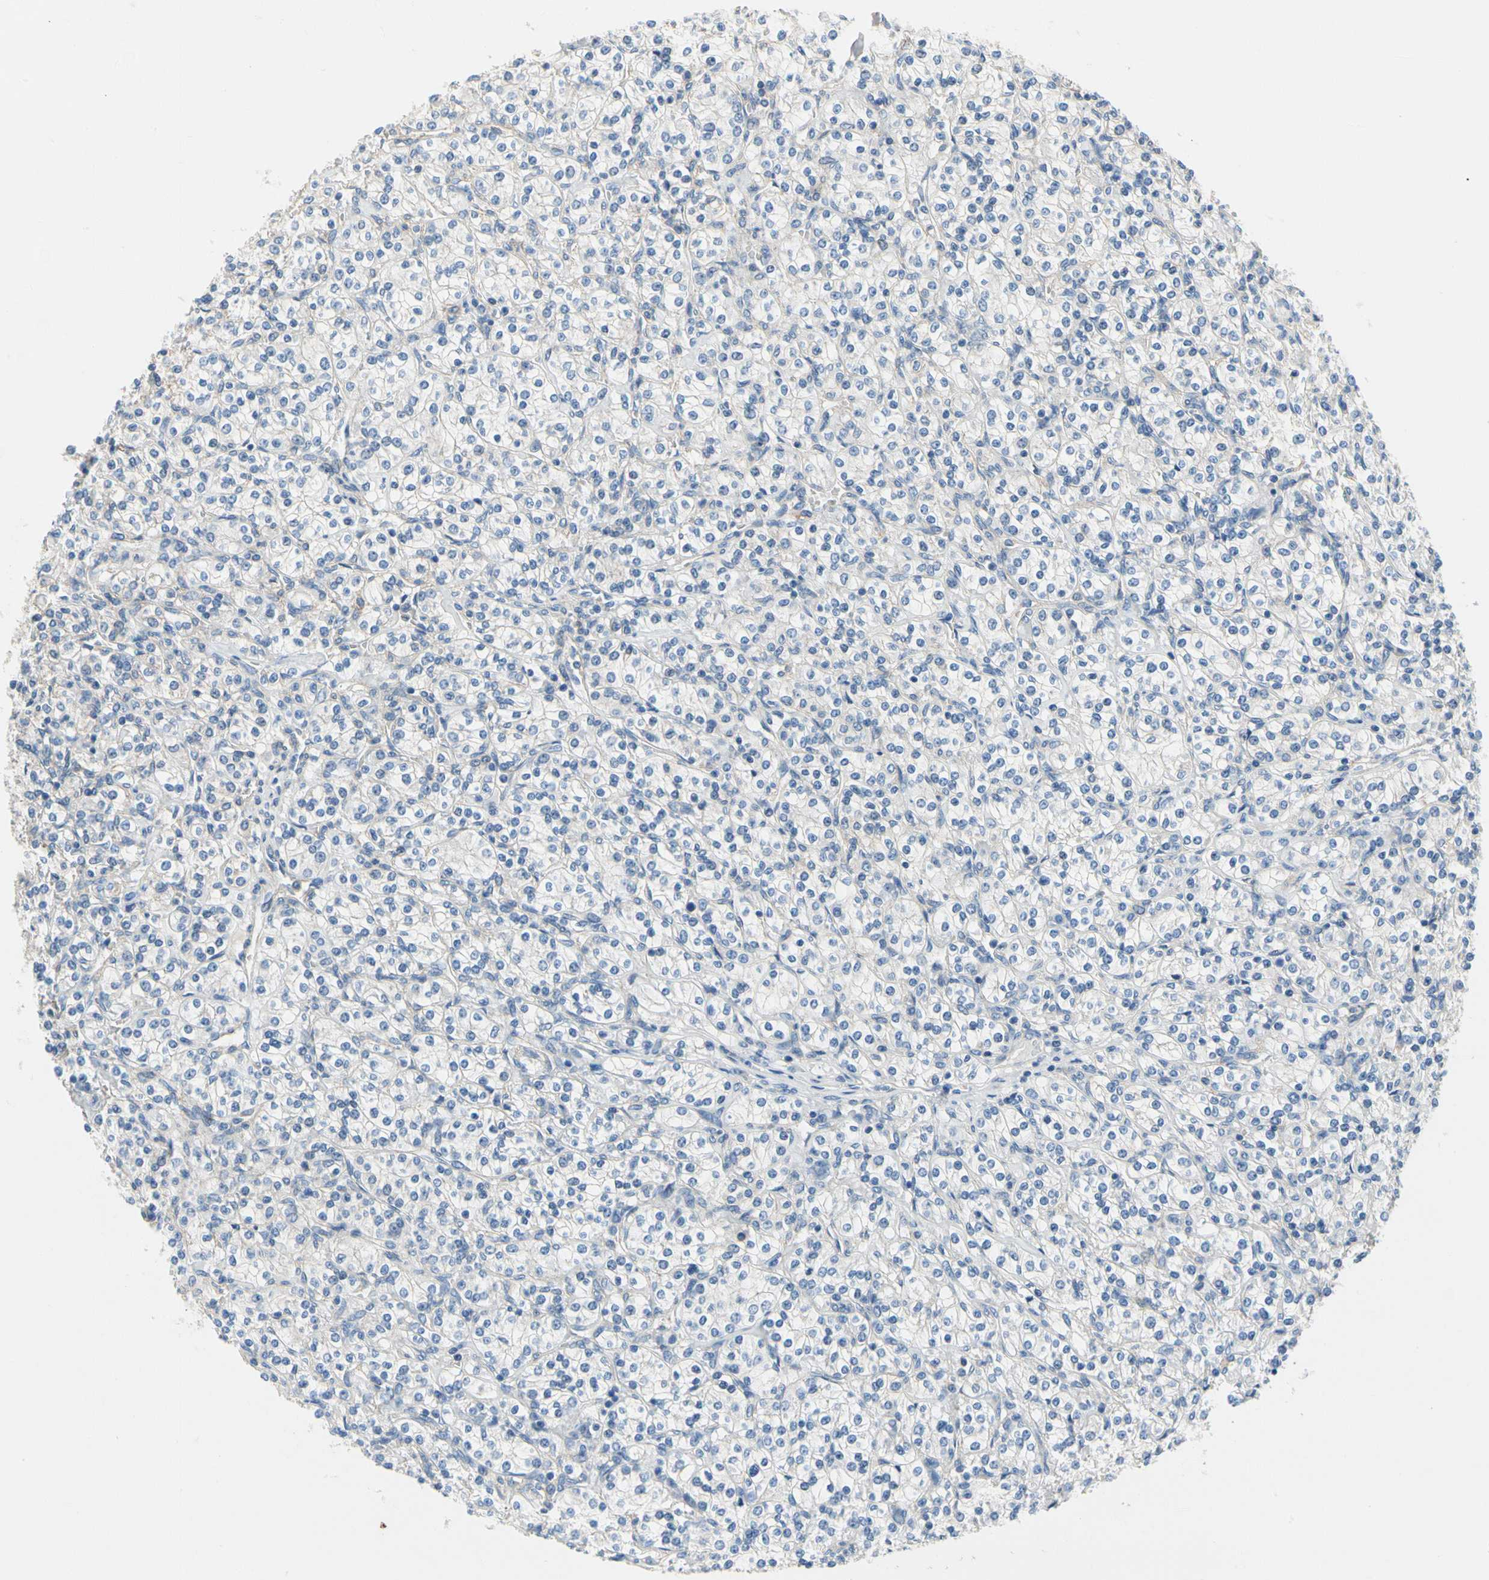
{"staining": {"intensity": "negative", "quantity": "none", "location": "none"}, "tissue": "renal cancer", "cell_type": "Tumor cells", "image_type": "cancer", "snomed": [{"axis": "morphology", "description": "Adenocarcinoma, NOS"}, {"axis": "topography", "description": "Kidney"}], "caption": "DAB immunohistochemical staining of human adenocarcinoma (renal) demonstrates no significant staining in tumor cells.", "gene": "CA14", "patient": {"sex": "male", "age": 77}}